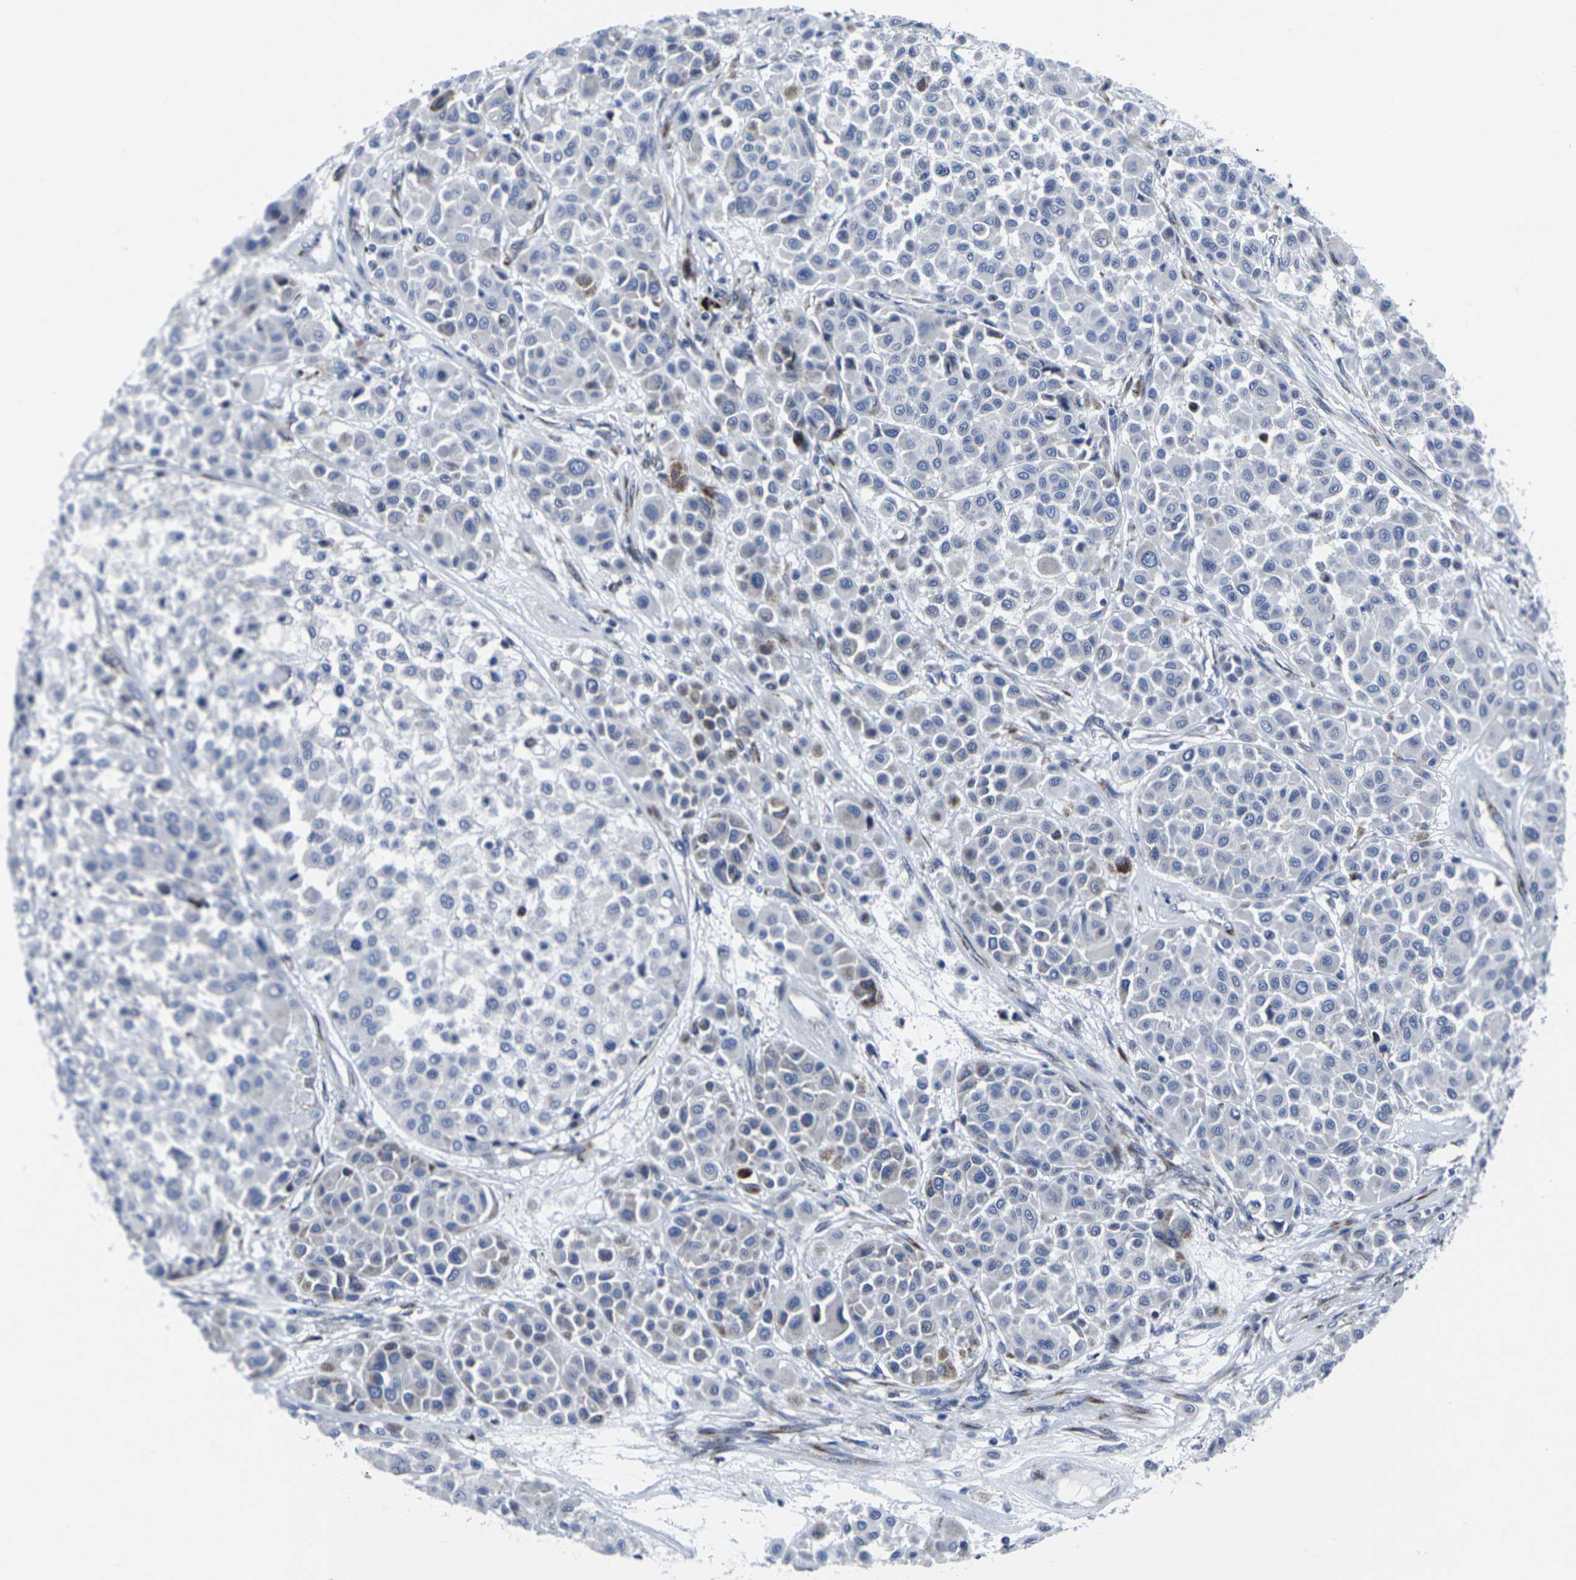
{"staining": {"intensity": "moderate", "quantity": "<25%", "location": "cytoplasmic/membranous"}, "tissue": "melanoma", "cell_type": "Tumor cells", "image_type": "cancer", "snomed": [{"axis": "morphology", "description": "Malignant melanoma, Metastatic site"}, {"axis": "topography", "description": "Soft tissue"}], "caption": "Moderate cytoplasmic/membranous expression is seen in about <25% of tumor cells in melanoma. (DAB IHC, brown staining for protein, blue staining for nuclei).", "gene": "RPN1", "patient": {"sex": "male", "age": 41}}